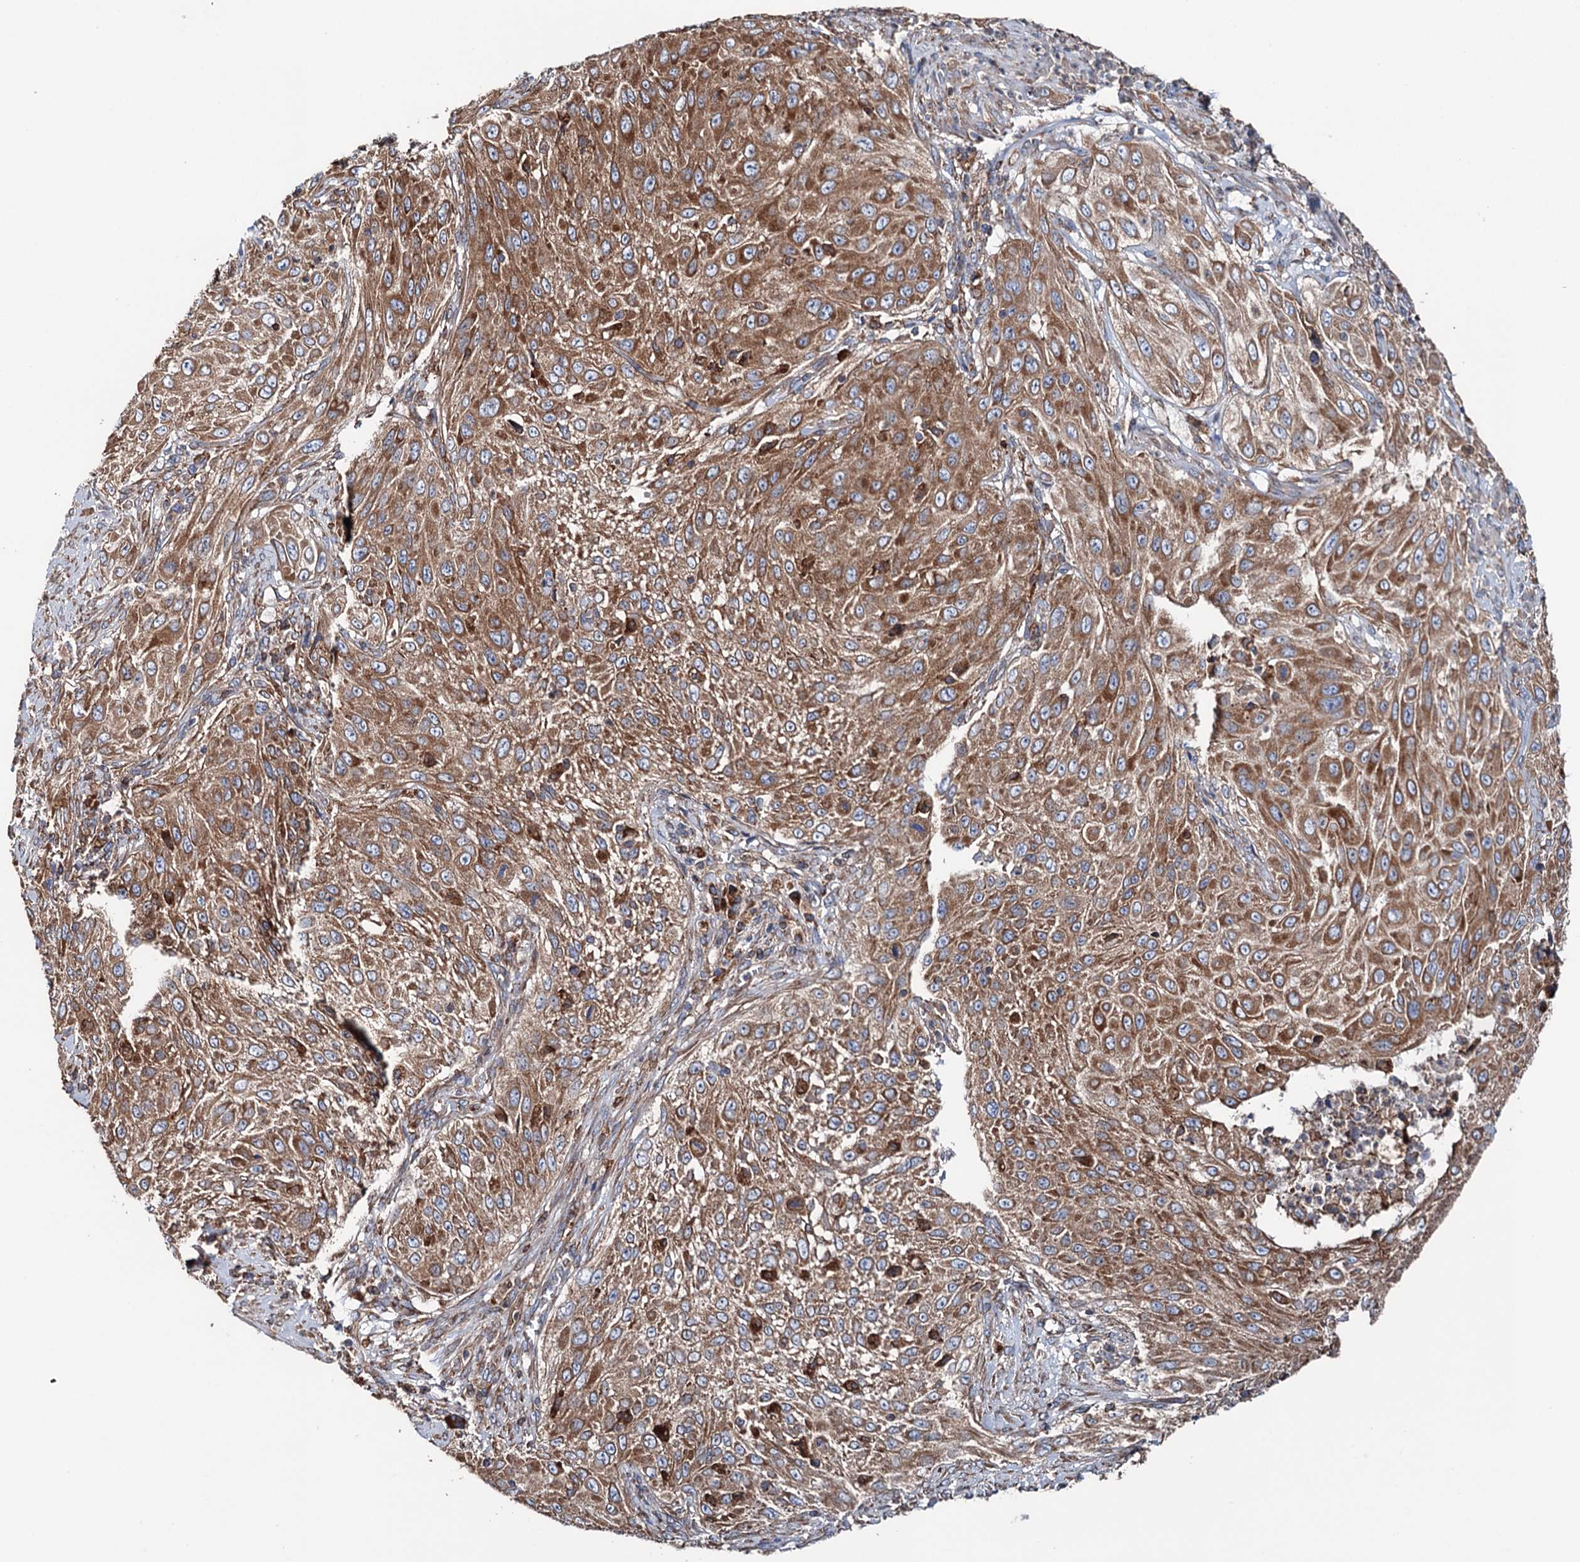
{"staining": {"intensity": "moderate", "quantity": ">75%", "location": "cytoplasmic/membranous"}, "tissue": "cervical cancer", "cell_type": "Tumor cells", "image_type": "cancer", "snomed": [{"axis": "morphology", "description": "Squamous cell carcinoma, NOS"}, {"axis": "topography", "description": "Cervix"}], "caption": "Immunohistochemistry photomicrograph of human cervical cancer (squamous cell carcinoma) stained for a protein (brown), which demonstrates medium levels of moderate cytoplasmic/membranous expression in approximately >75% of tumor cells.", "gene": "ERP29", "patient": {"sex": "female", "age": 42}}